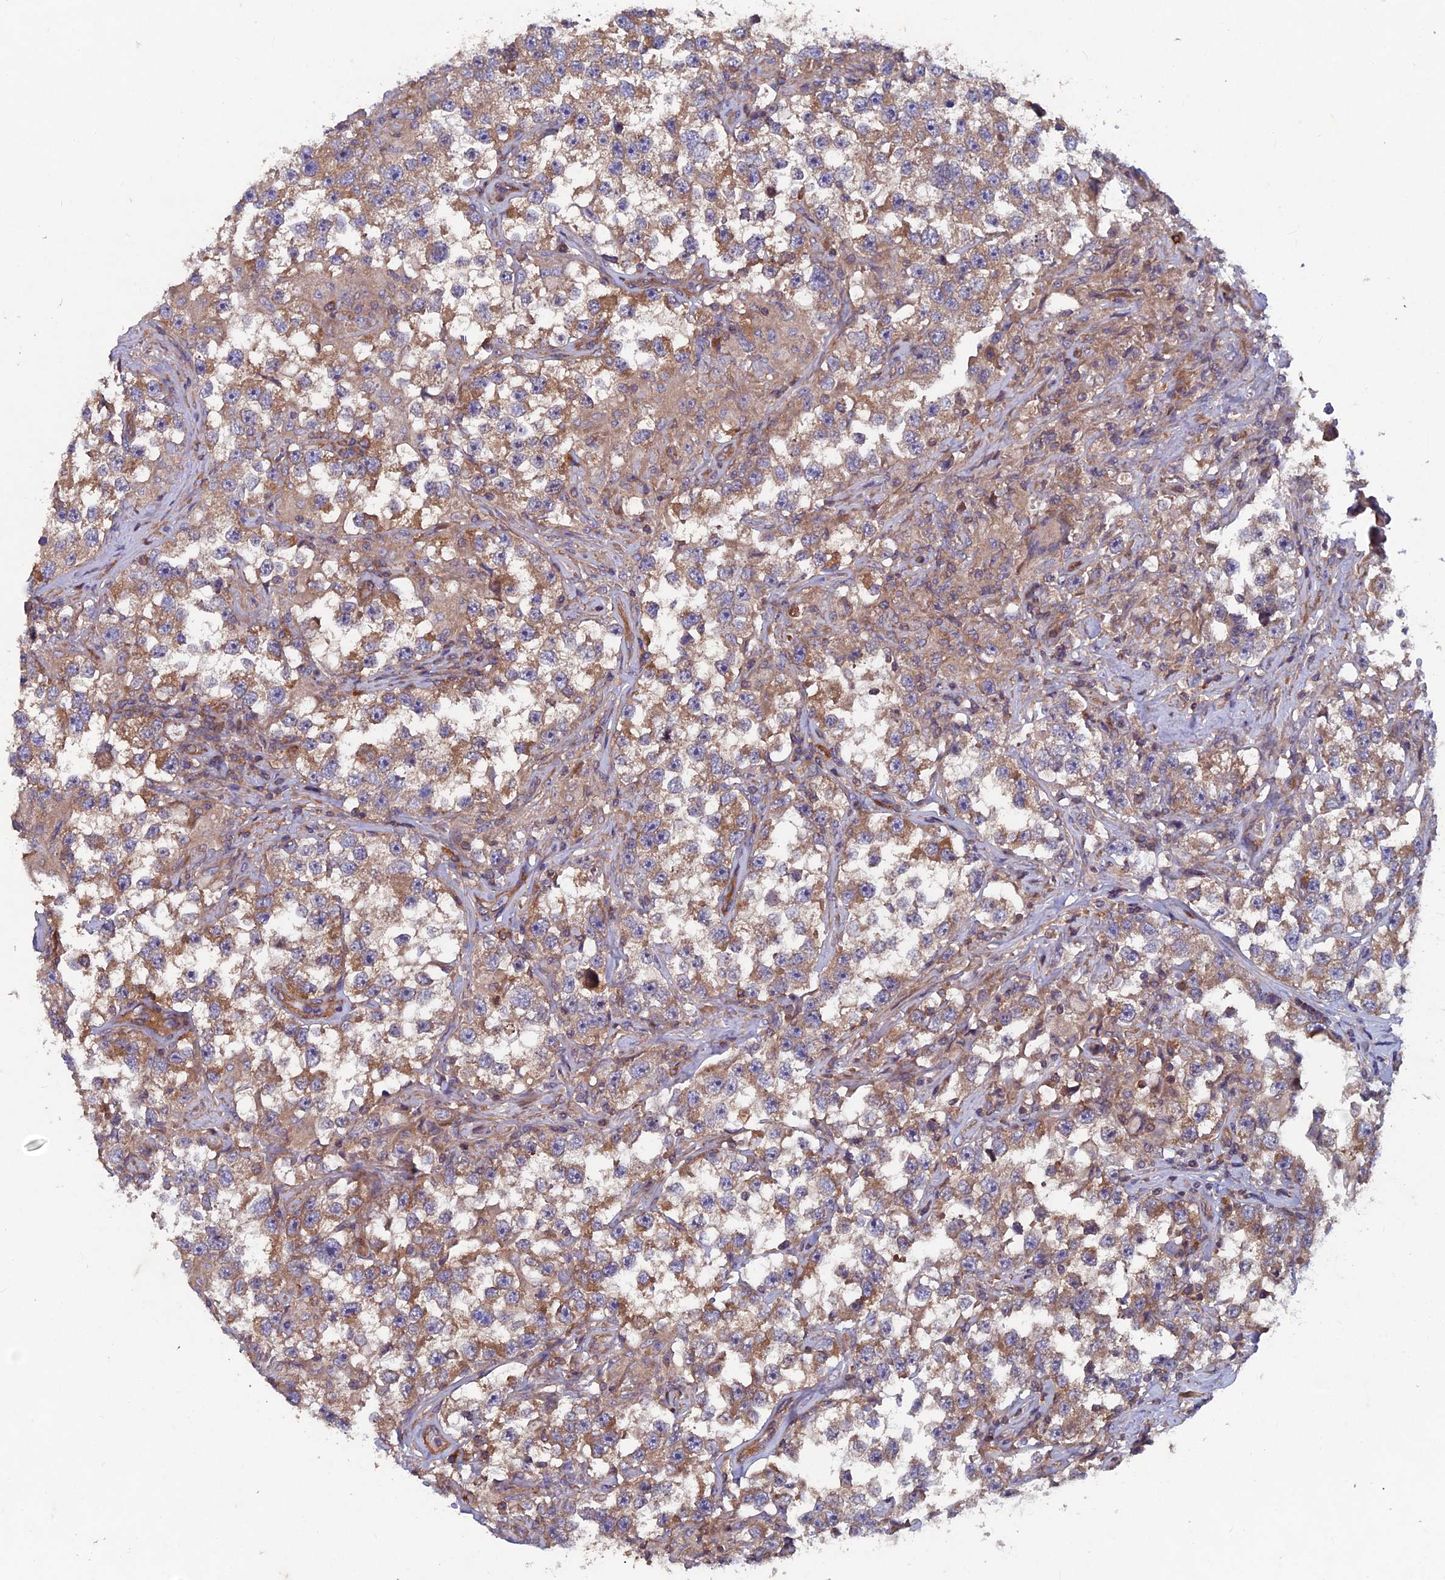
{"staining": {"intensity": "moderate", "quantity": ">75%", "location": "cytoplasmic/membranous"}, "tissue": "testis cancer", "cell_type": "Tumor cells", "image_type": "cancer", "snomed": [{"axis": "morphology", "description": "Seminoma, NOS"}, {"axis": "topography", "description": "Testis"}], "caption": "Moderate cytoplasmic/membranous protein positivity is identified in about >75% of tumor cells in testis cancer (seminoma). (DAB IHC with brightfield microscopy, high magnification).", "gene": "NCAPG", "patient": {"sex": "male", "age": 46}}